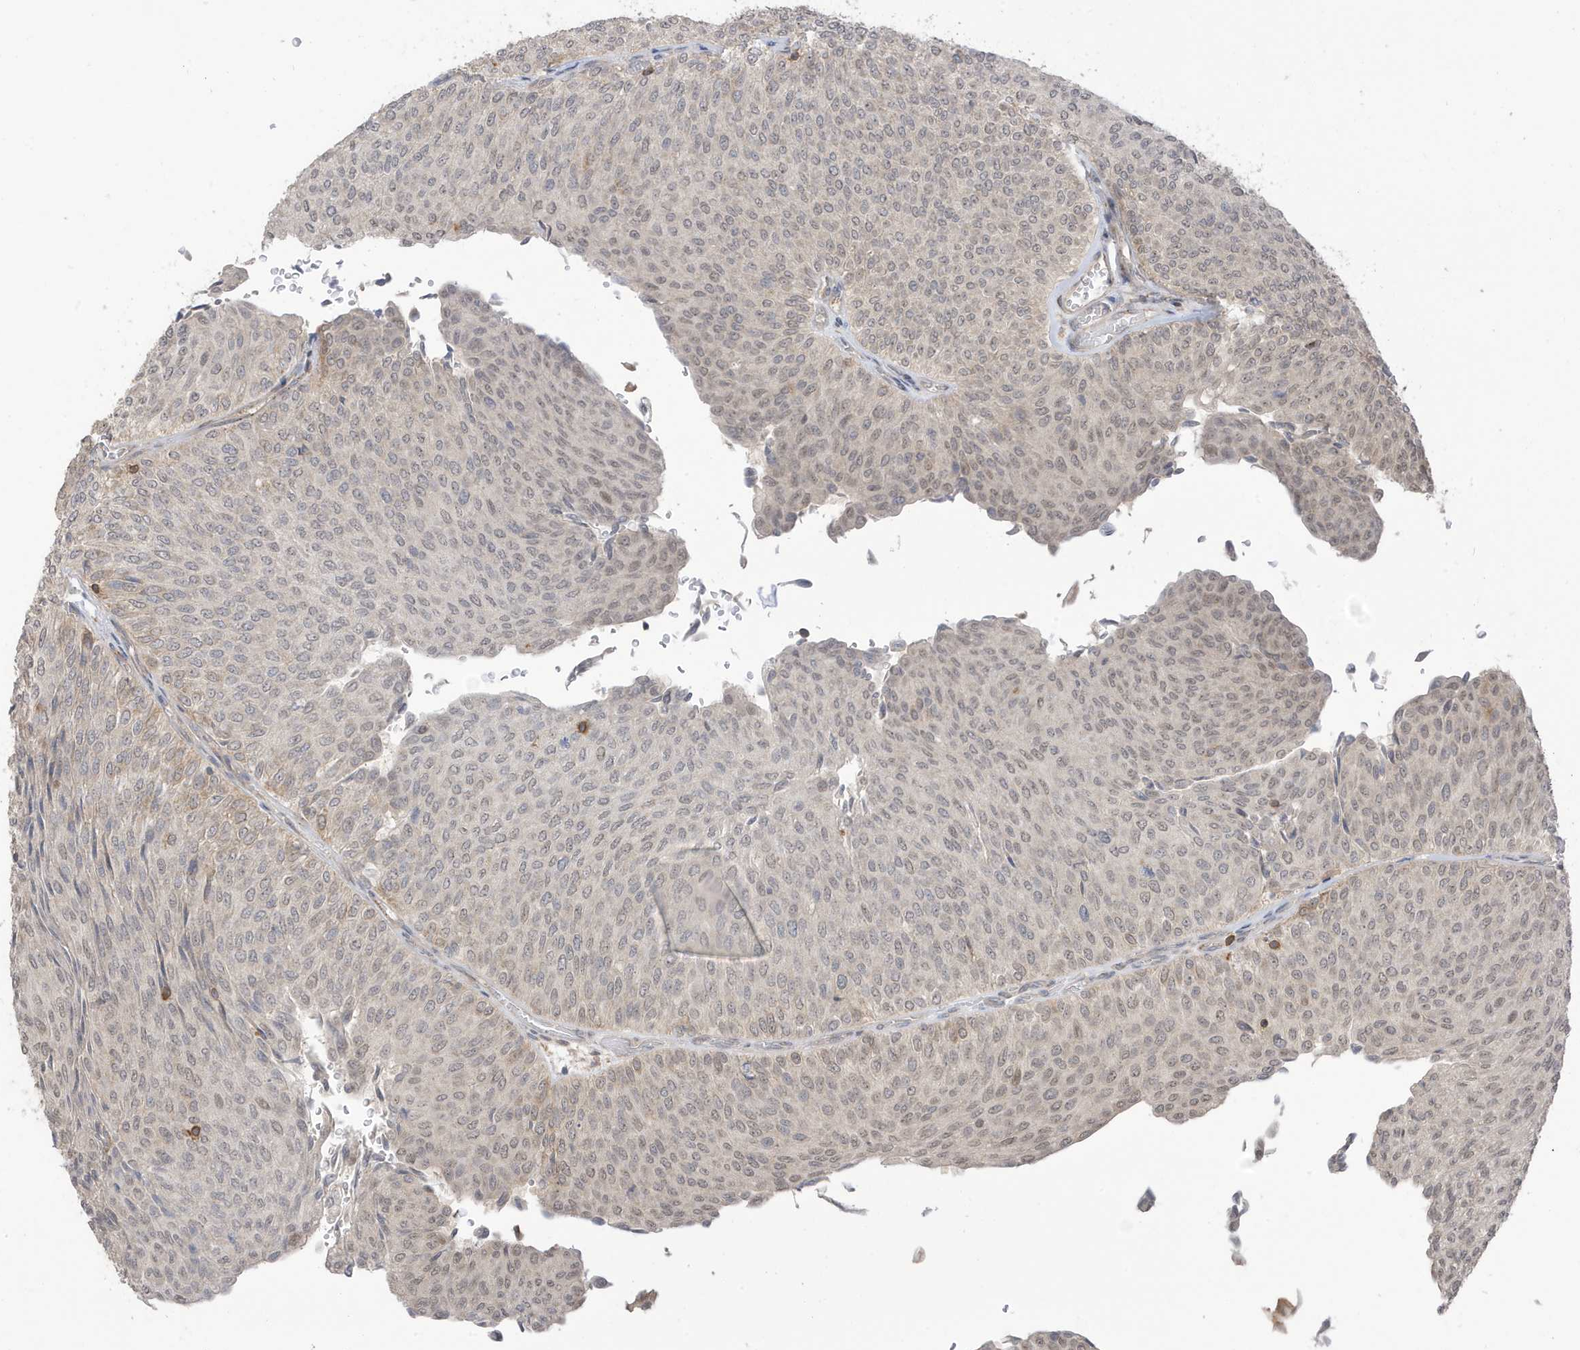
{"staining": {"intensity": "negative", "quantity": "none", "location": "none"}, "tissue": "urothelial cancer", "cell_type": "Tumor cells", "image_type": "cancer", "snomed": [{"axis": "morphology", "description": "Urothelial carcinoma, Low grade"}, {"axis": "topography", "description": "Urinary bladder"}], "caption": "Immunohistochemistry of human urothelial carcinoma (low-grade) exhibits no staining in tumor cells.", "gene": "TAB3", "patient": {"sex": "male", "age": 78}}